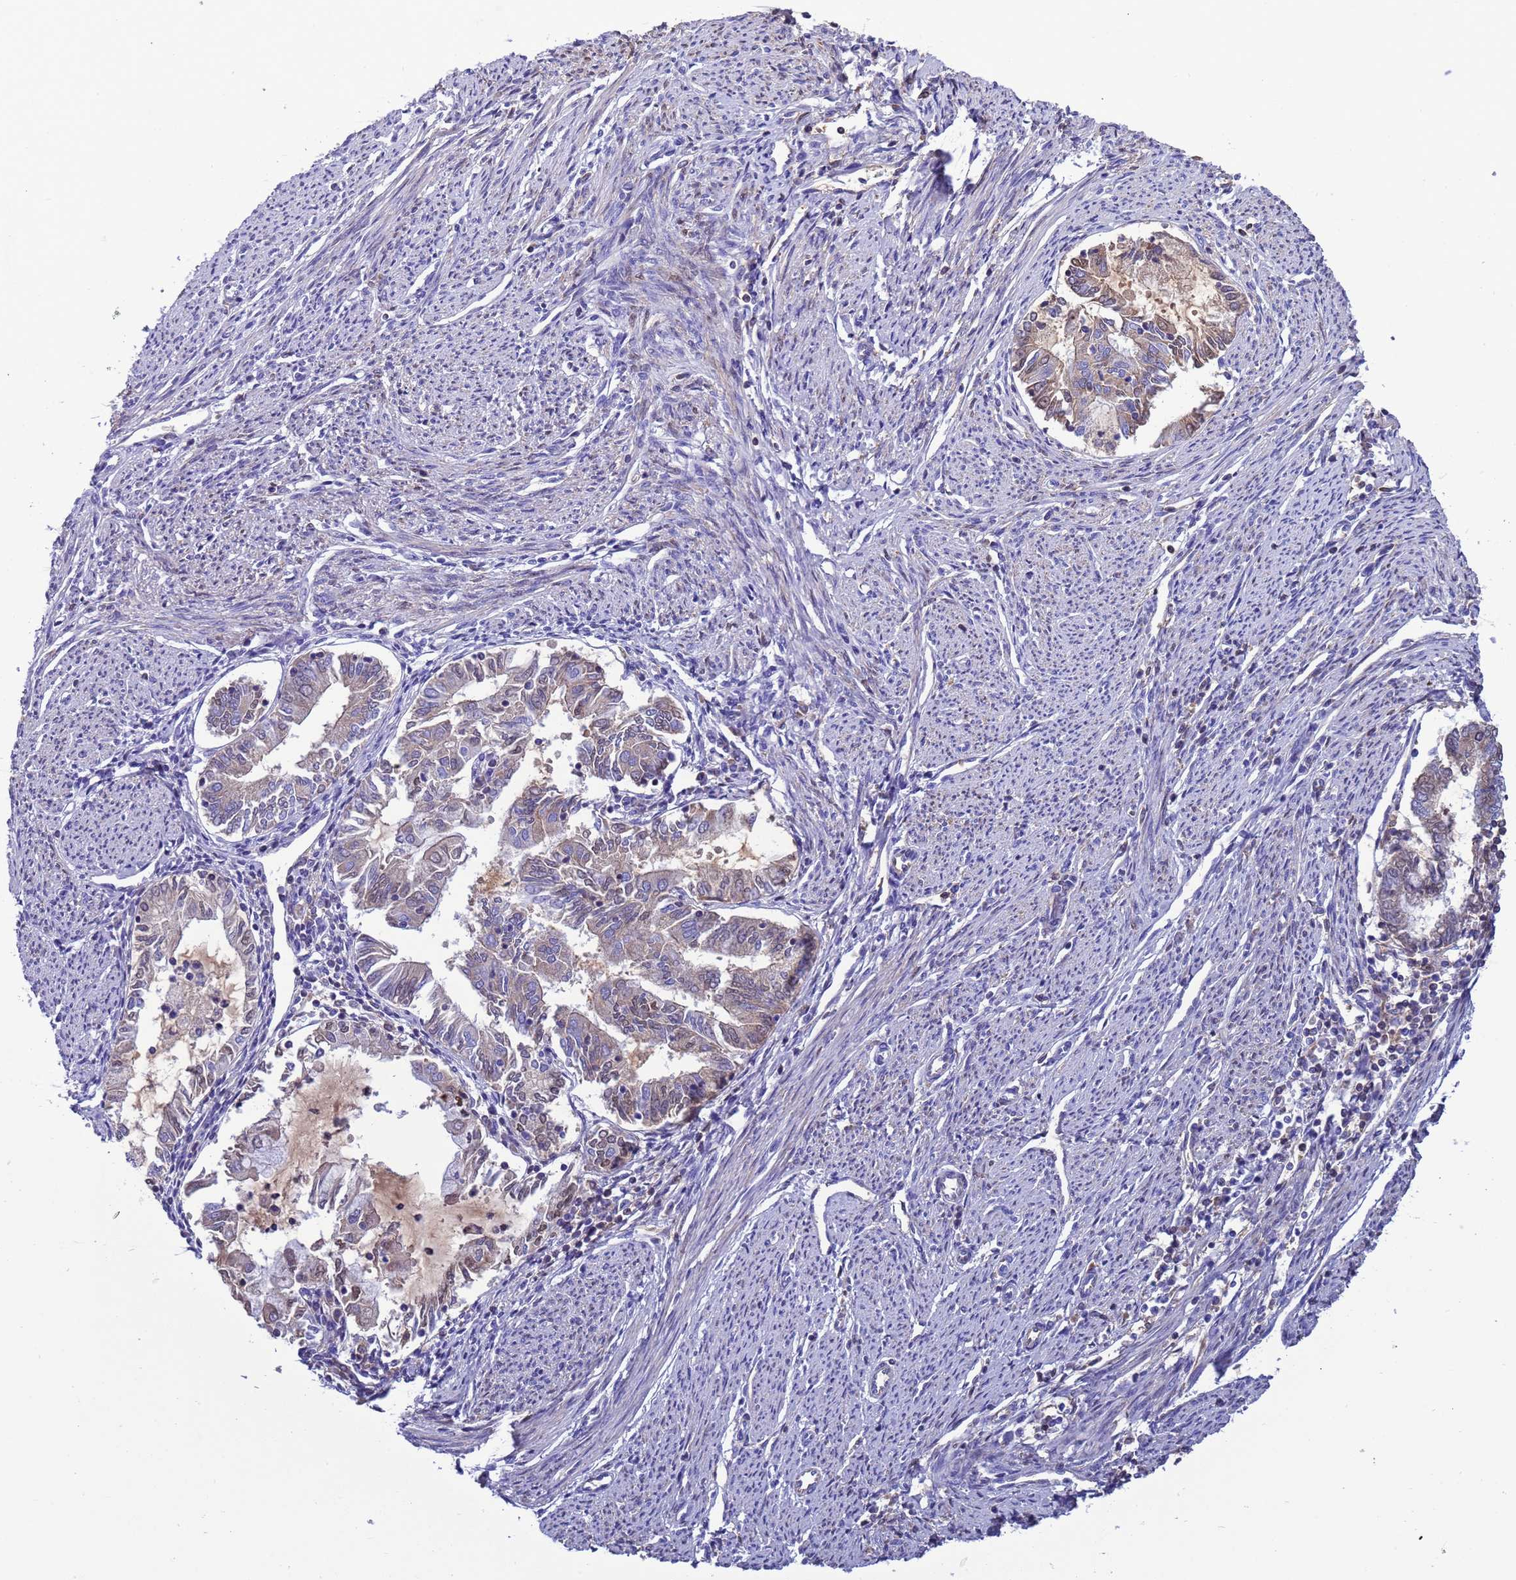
{"staining": {"intensity": "weak", "quantity": "25%-75%", "location": "cytoplasmic/membranous,nuclear"}, "tissue": "endometrial cancer", "cell_type": "Tumor cells", "image_type": "cancer", "snomed": [{"axis": "morphology", "description": "Adenocarcinoma, NOS"}, {"axis": "topography", "description": "Endometrium"}], "caption": "DAB immunohistochemical staining of human endometrial cancer (adenocarcinoma) exhibits weak cytoplasmic/membranous and nuclear protein expression in approximately 25%-75% of tumor cells.", "gene": "H1-7", "patient": {"sex": "female", "age": 79}}